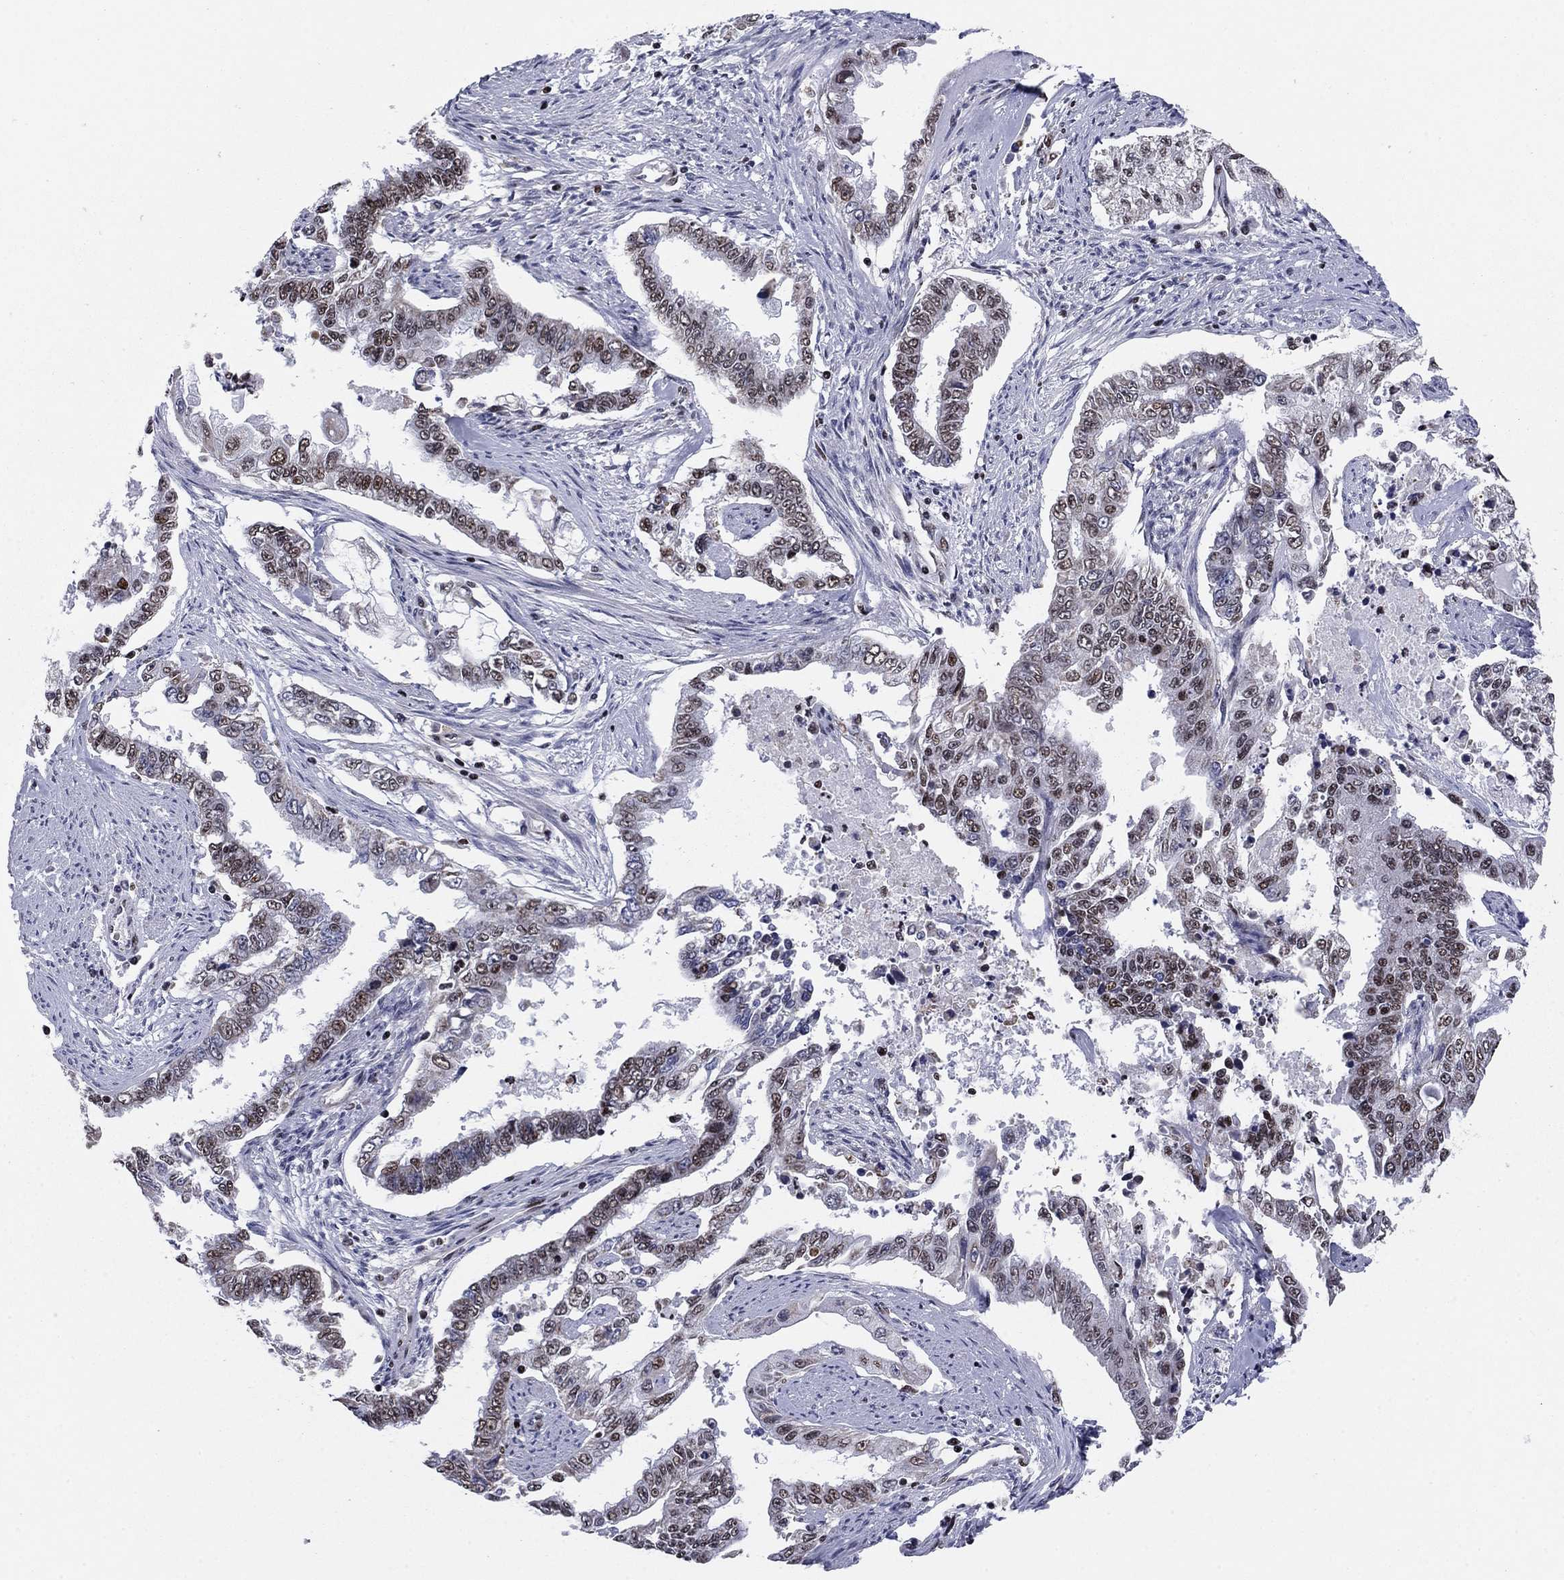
{"staining": {"intensity": "moderate", "quantity": "25%-75%", "location": "nuclear"}, "tissue": "endometrial cancer", "cell_type": "Tumor cells", "image_type": "cancer", "snomed": [{"axis": "morphology", "description": "Adenocarcinoma, NOS"}, {"axis": "topography", "description": "Uterus"}], "caption": "Tumor cells reveal moderate nuclear staining in about 25%-75% of cells in endometrial cancer (adenocarcinoma).", "gene": "N4BP2", "patient": {"sex": "female", "age": 59}}